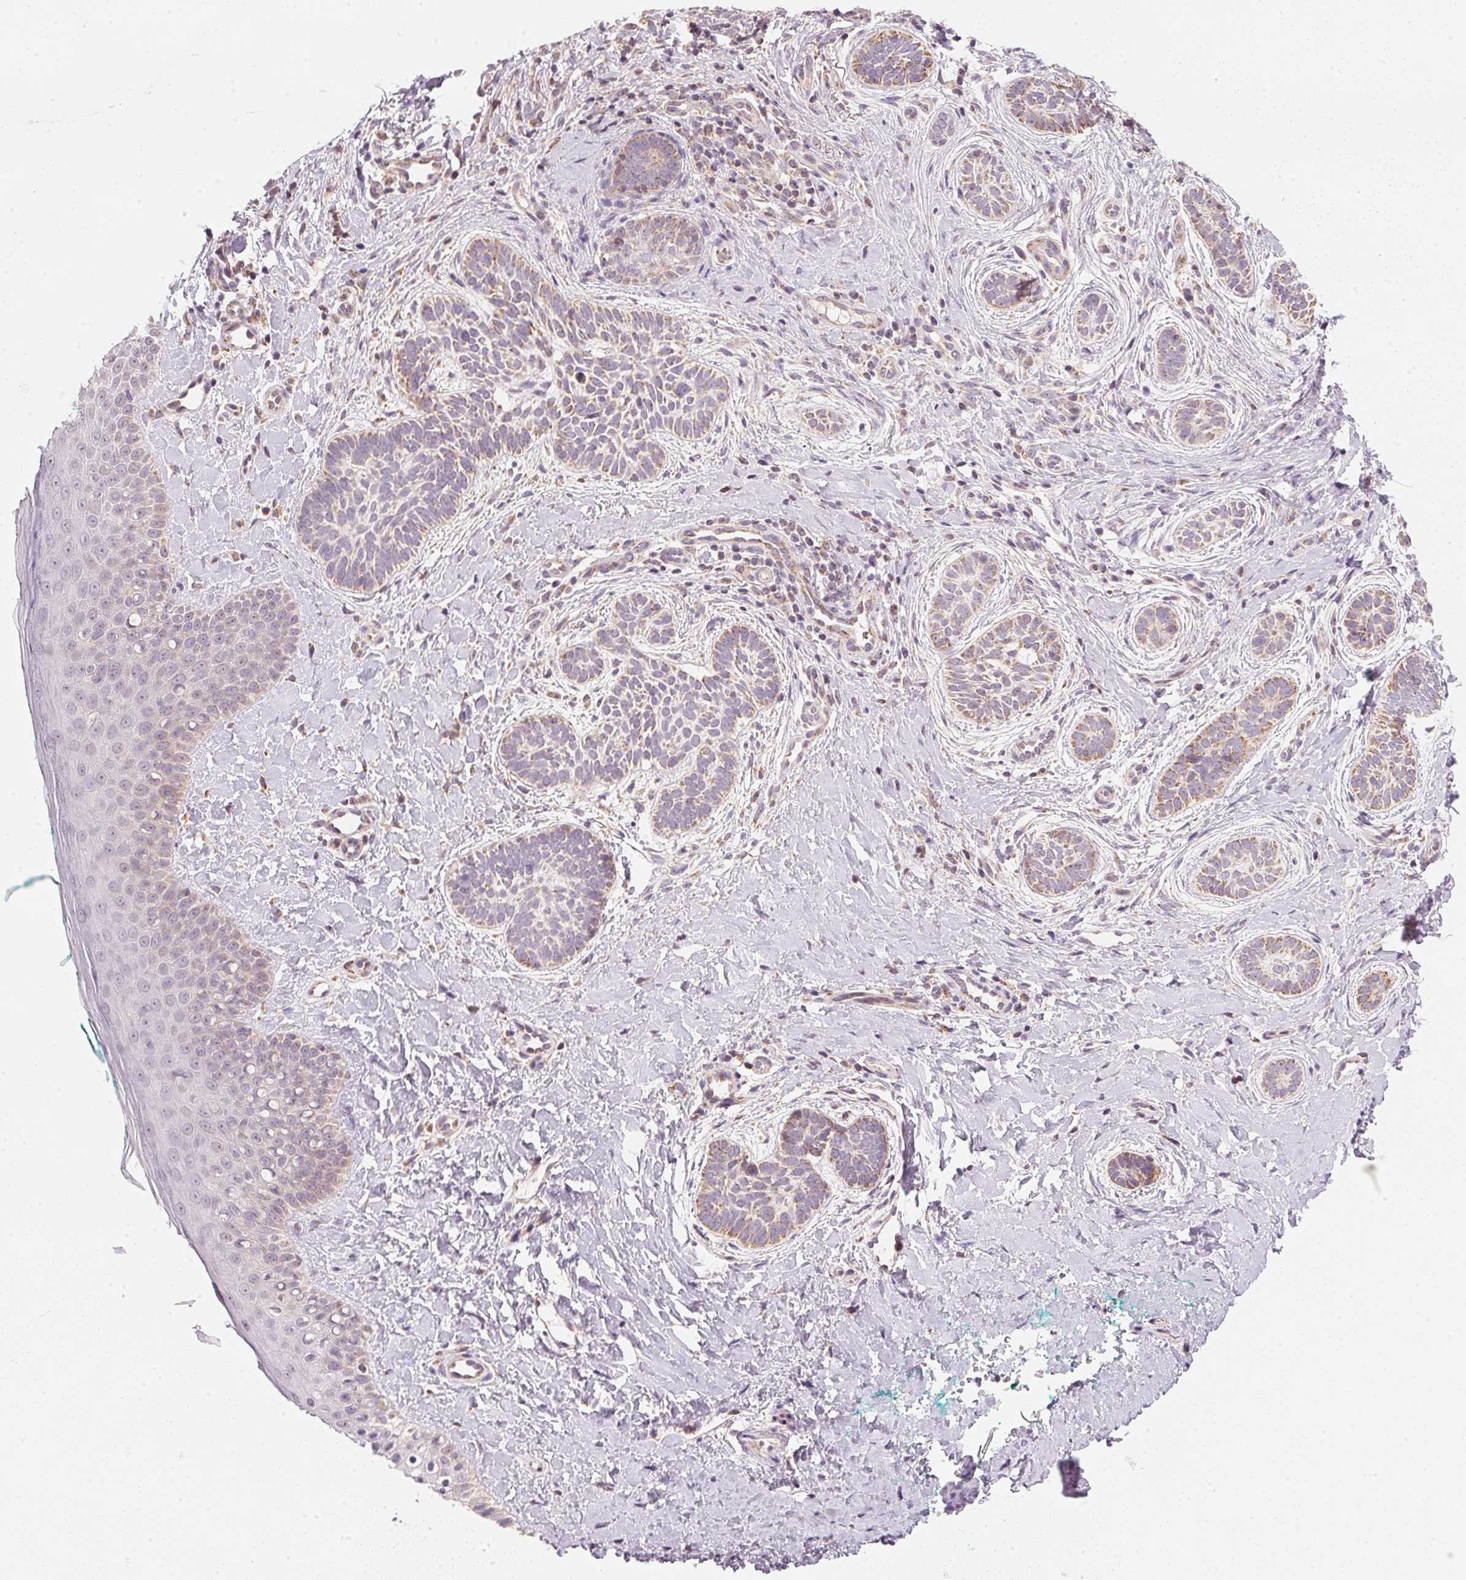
{"staining": {"intensity": "moderate", "quantity": ">75%", "location": "cytoplasmic/membranous"}, "tissue": "skin cancer", "cell_type": "Tumor cells", "image_type": "cancer", "snomed": [{"axis": "morphology", "description": "Basal cell carcinoma"}, {"axis": "topography", "description": "Skin"}], "caption": "This image demonstrates immunohistochemistry (IHC) staining of skin basal cell carcinoma, with medium moderate cytoplasmic/membranous expression in approximately >75% of tumor cells.", "gene": "COQ7", "patient": {"sex": "male", "age": 63}}